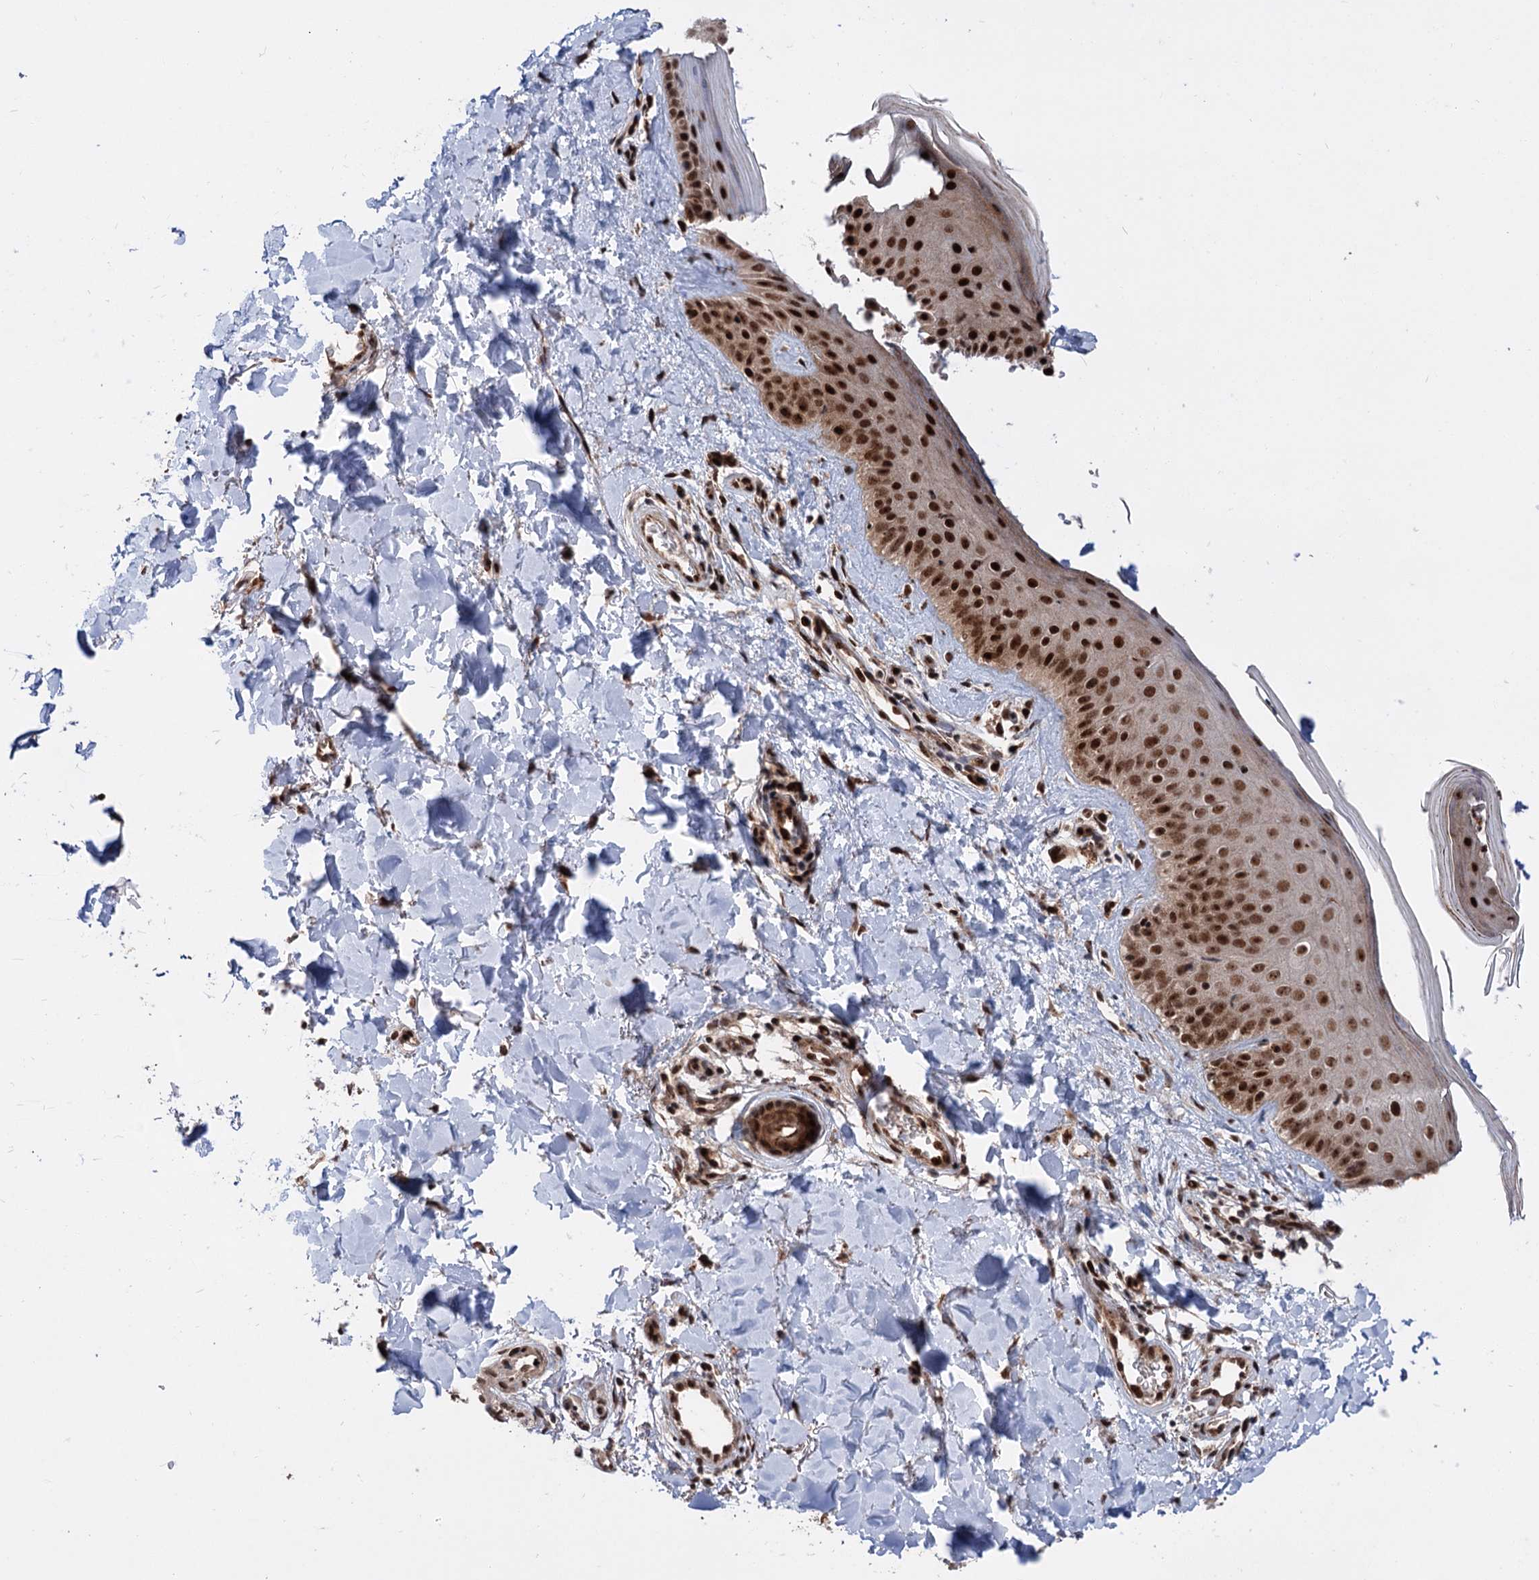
{"staining": {"intensity": "strong", "quantity": ">75%", "location": "cytoplasmic/membranous,nuclear"}, "tissue": "skin", "cell_type": "Fibroblasts", "image_type": "normal", "snomed": [{"axis": "morphology", "description": "Normal tissue, NOS"}, {"axis": "topography", "description": "Skin"}], "caption": "Immunohistochemistry image of normal skin stained for a protein (brown), which reveals high levels of strong cytoplasmic/membranous,nuclear staining in approximately >75% of fibroblasts.", "gene": "MAML1", "patient": {"sex": "male", "age": 52}}